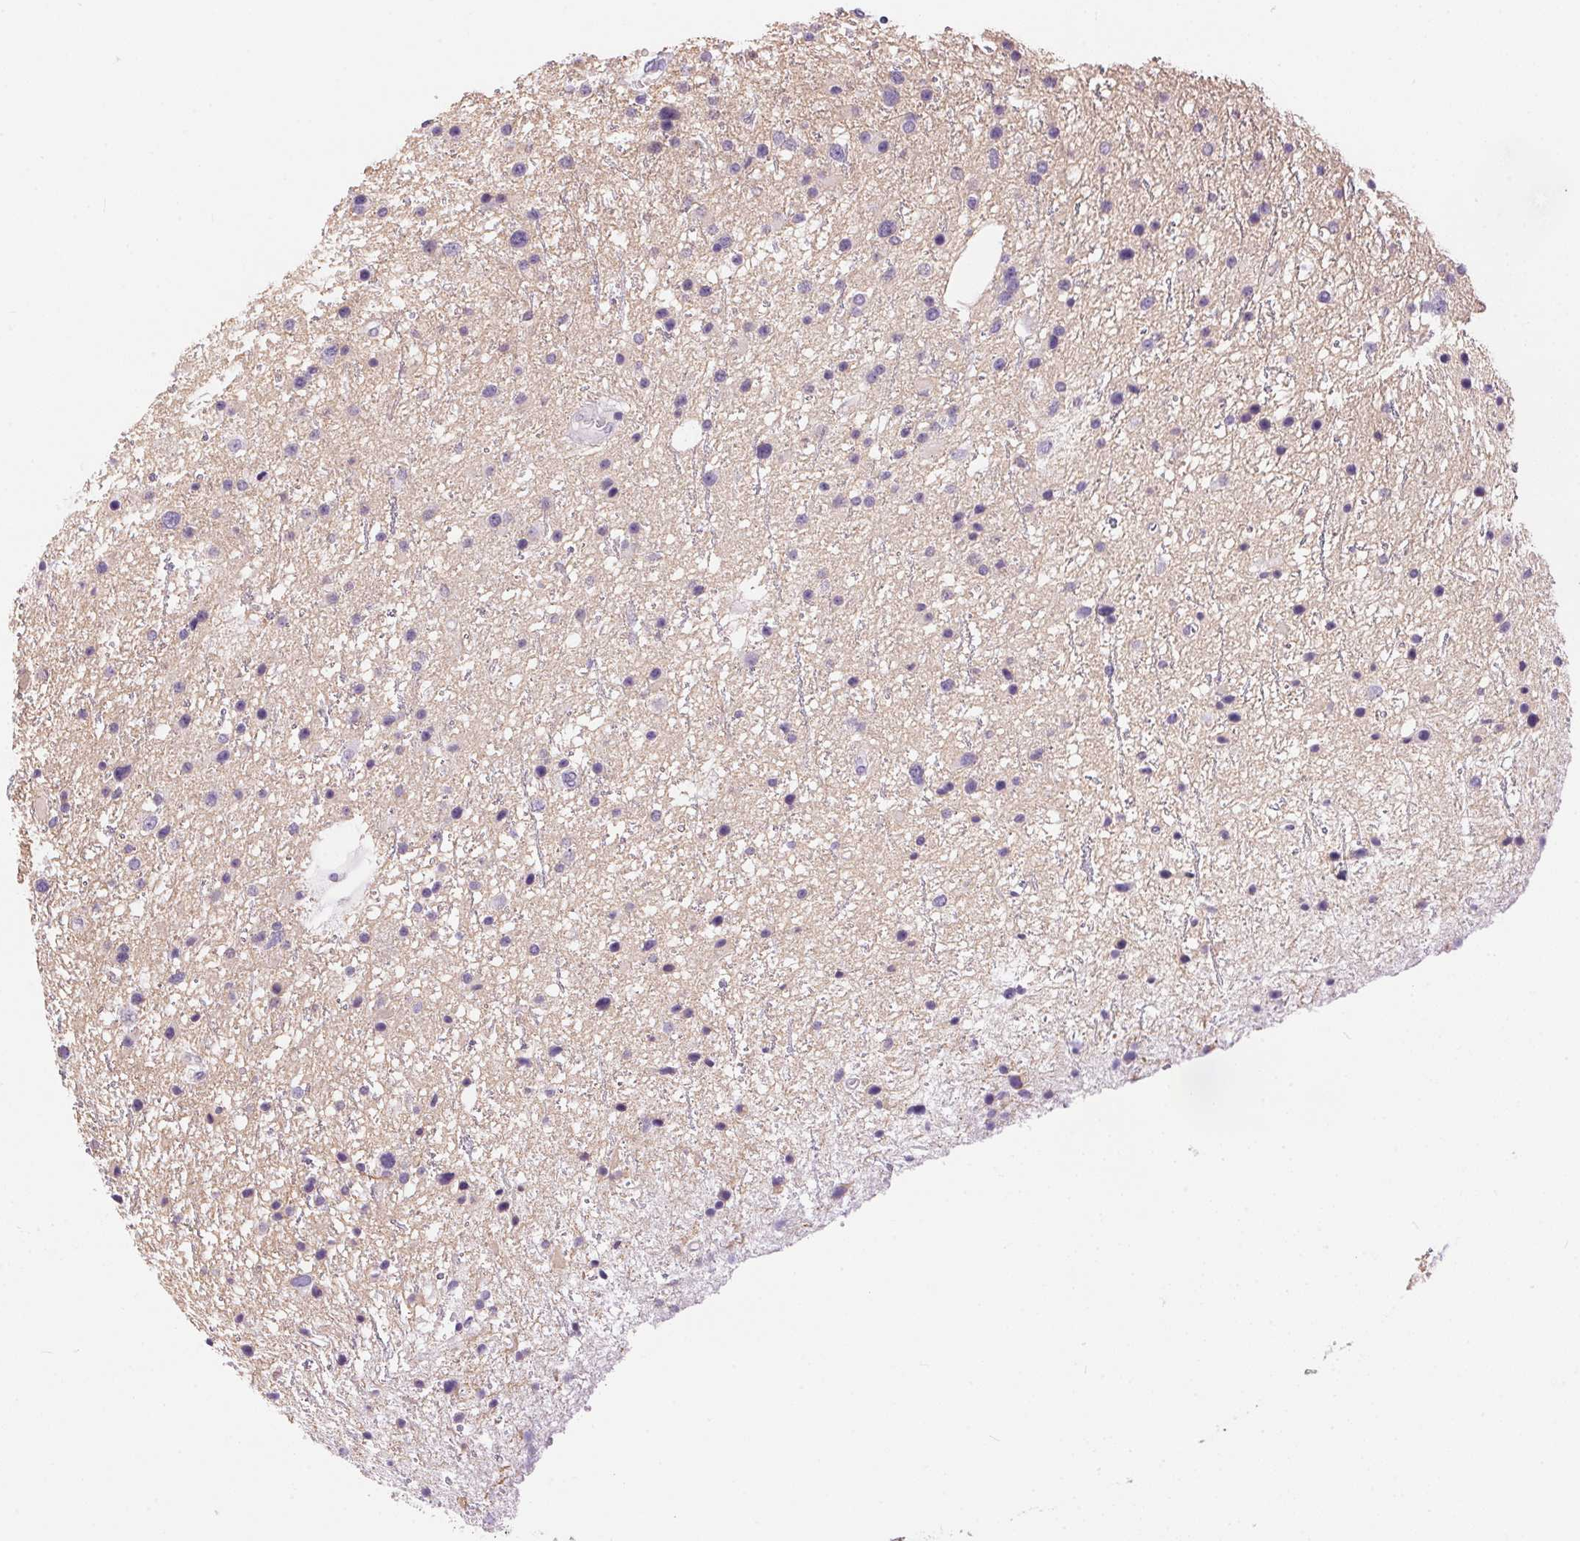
{"staining": {"intensity": "negative", "quantity": "none", "location": "none"}, "tissue": "glioma", "cell_type": "Tumor cells", "image_type": "cancer", "snomed": [{"axis": "morphology", "description": "Glioma, malignant, Low grade"}, {"axis": "topography", "description": "Brain"}], "caption": "An image of human malignant low-grade glioma is negative for staining in tumor cells. (Stains: DAB (3,3'-diaminobenzidine) IHC with hematoxylin counter stain, Microscopy: brightfield microscopy at high magnification).", "gene": "PNLIPRP3", "patient": {"sex": "female", "age": 32}}